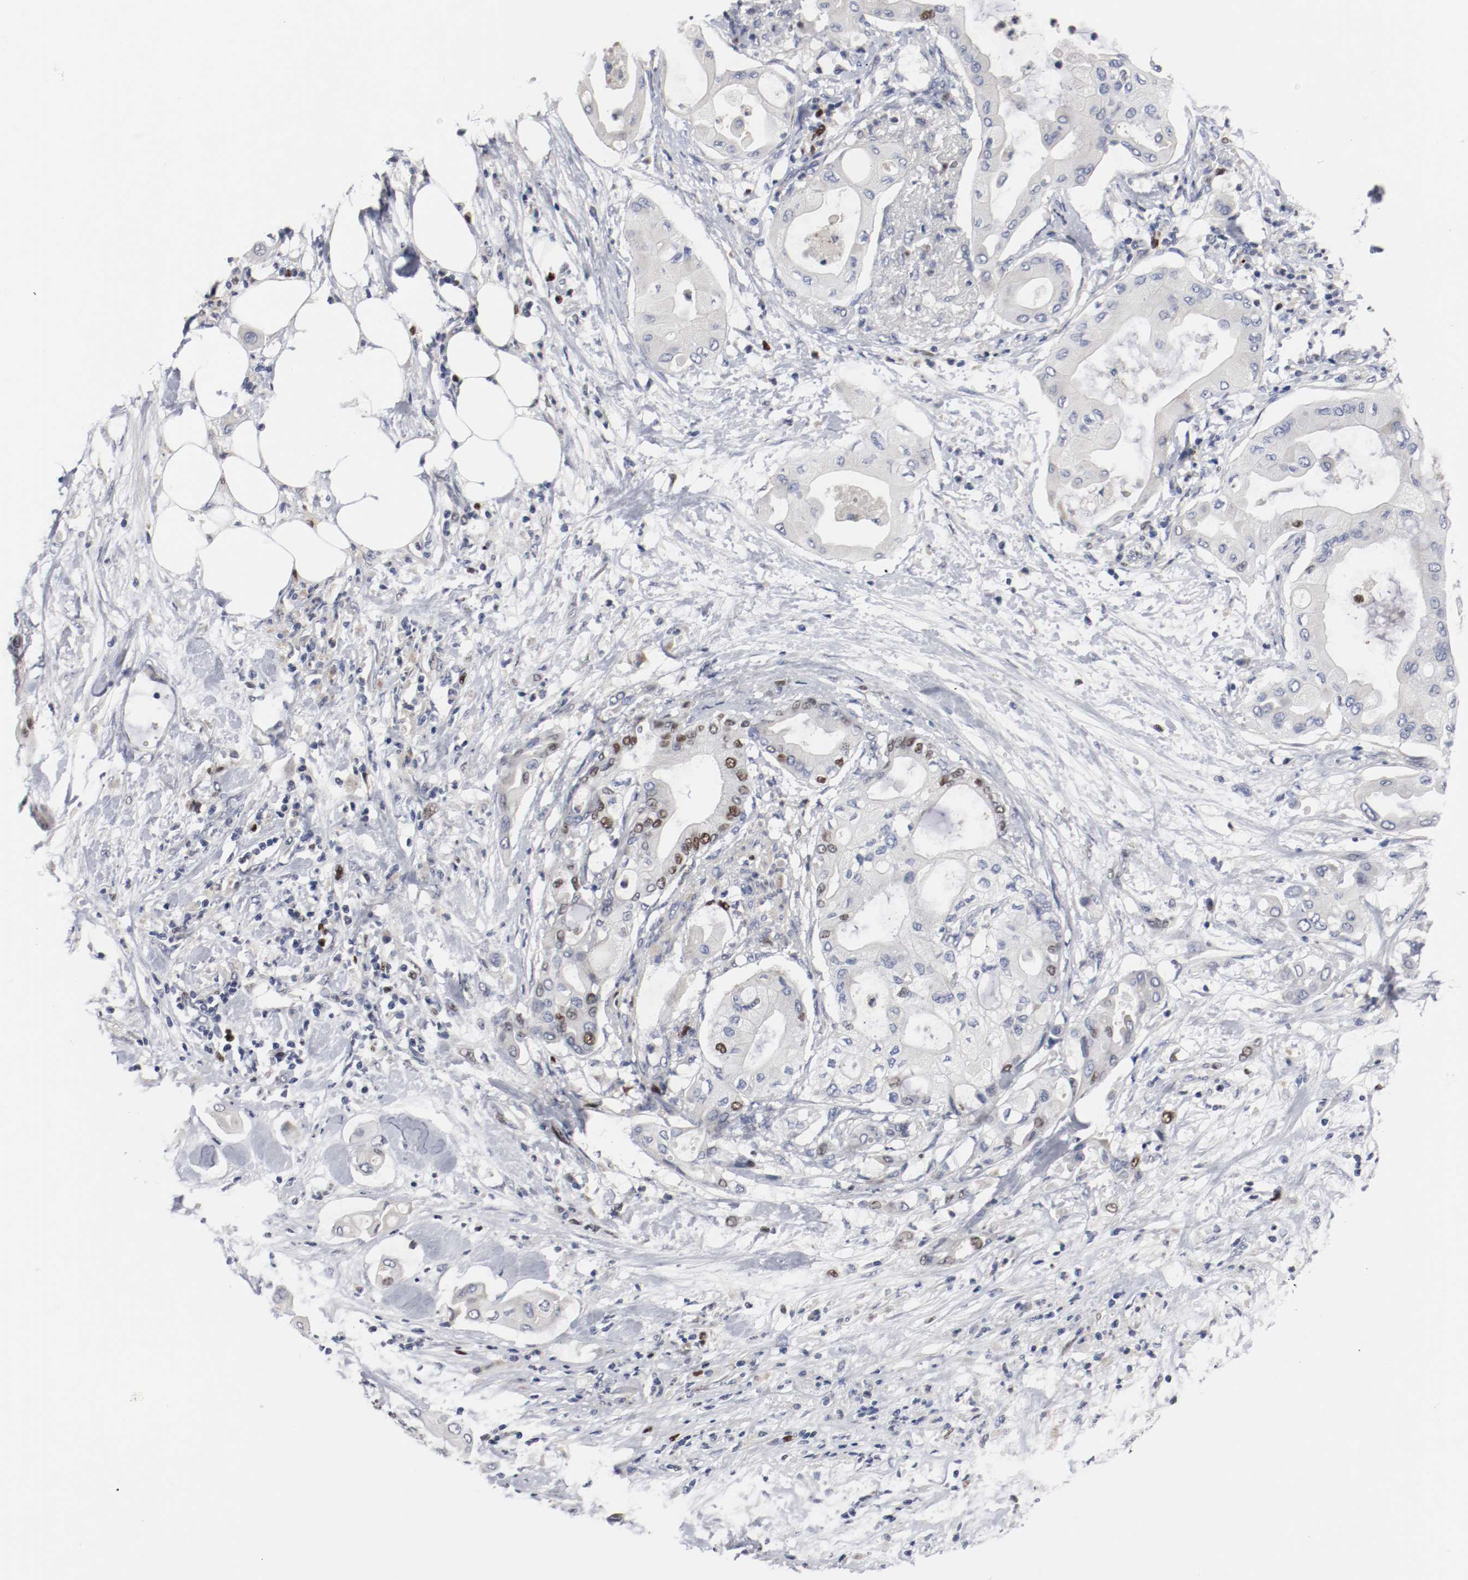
{"staining": {"intensity": "weak", "quantity": "25%-75%", "location": "nuclear"}, "tissue": "pancreatic cancer", "cell_type": "Tumor cells", "image_type": "cancer", "snomed": [{"axis": "morphology", "description": "Adenocarcinoma, NOS"}, {"axis": "morphology", "description": "Adenocarcinoma, metastatic, NOS"}, {"axis": "topography", "description": "Lymph node"}, {"axis": "topography", "description": "Pancreas"}, {"axis": "topography", "description": "Duodenum"}], "caption": "The image reveals staining of pancreatic metastatic adenocarcinoma, revealing weak nuclear protein positivity (brown color) within tumor cells. The staining was performed using DAB to visualize the protein expression in brown, while the nuclei were stained in blue with hematoxylin (Magnification: 20x).", "gene": "MCM6", "patient": {"sex": "female", "age": 64}}